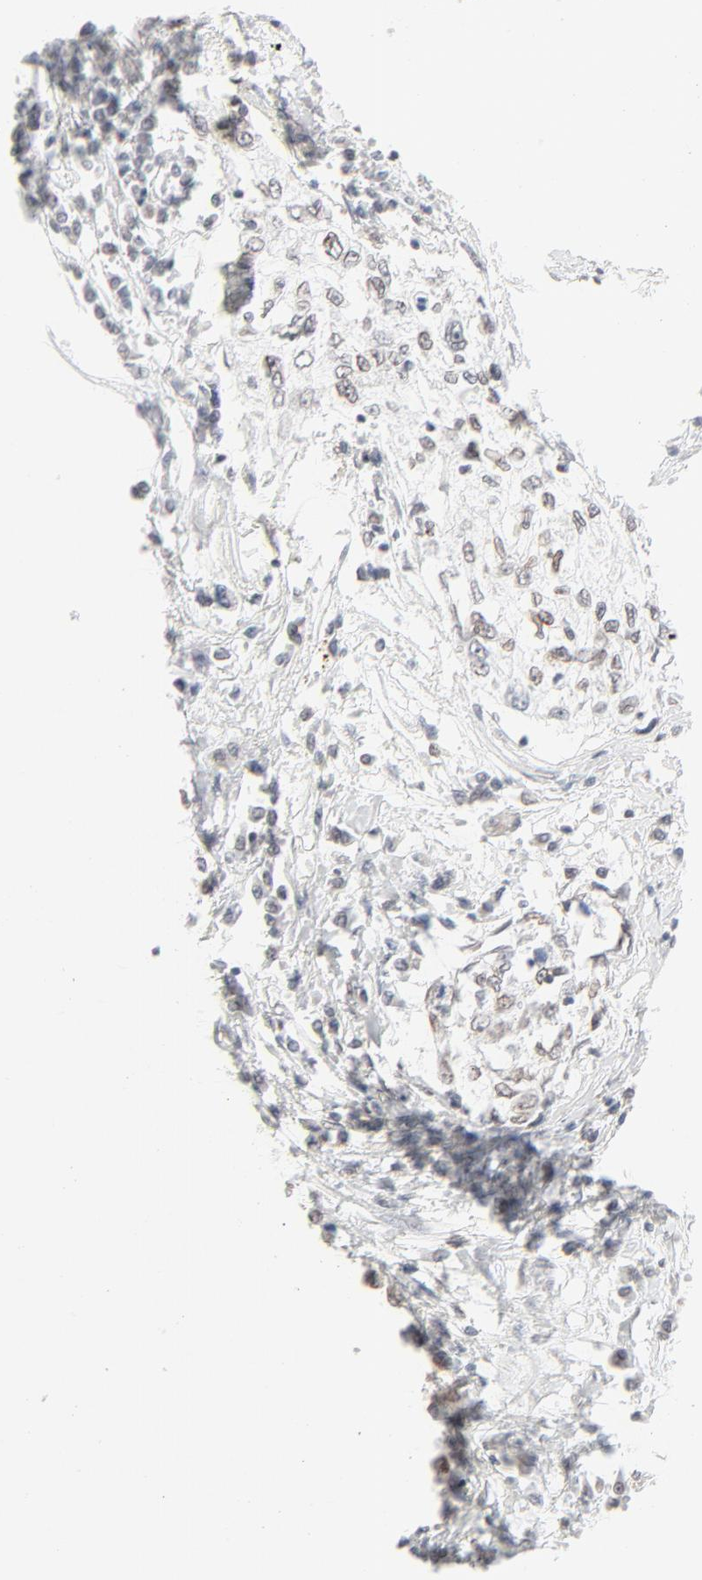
{"staining": {"intensity": "weak", "quantity": "25%-75%", "location": "cytoplasmic/membranous,nuclear"}, "tissue": "cervical cancer", "cell_type": "Tumor cells", "image_type": "cancer", "snomed": [{"axis": "morphology", "description": "Normal tissue, NOS"}, {"axis": "morphology", "description": "Squamous cell carcinoma, NOS"}, {"axis": "topography", "description": "Cervix"}], "caption": "A low amount of weak cytoplasmic/membranous and nuclear staining is identified in about 25%-75% of tumor cells in squamous cell carcinoma (cervical) tissue.", "gene": "MAD1L1", "patient": {"sex": "female", "age": 45}}